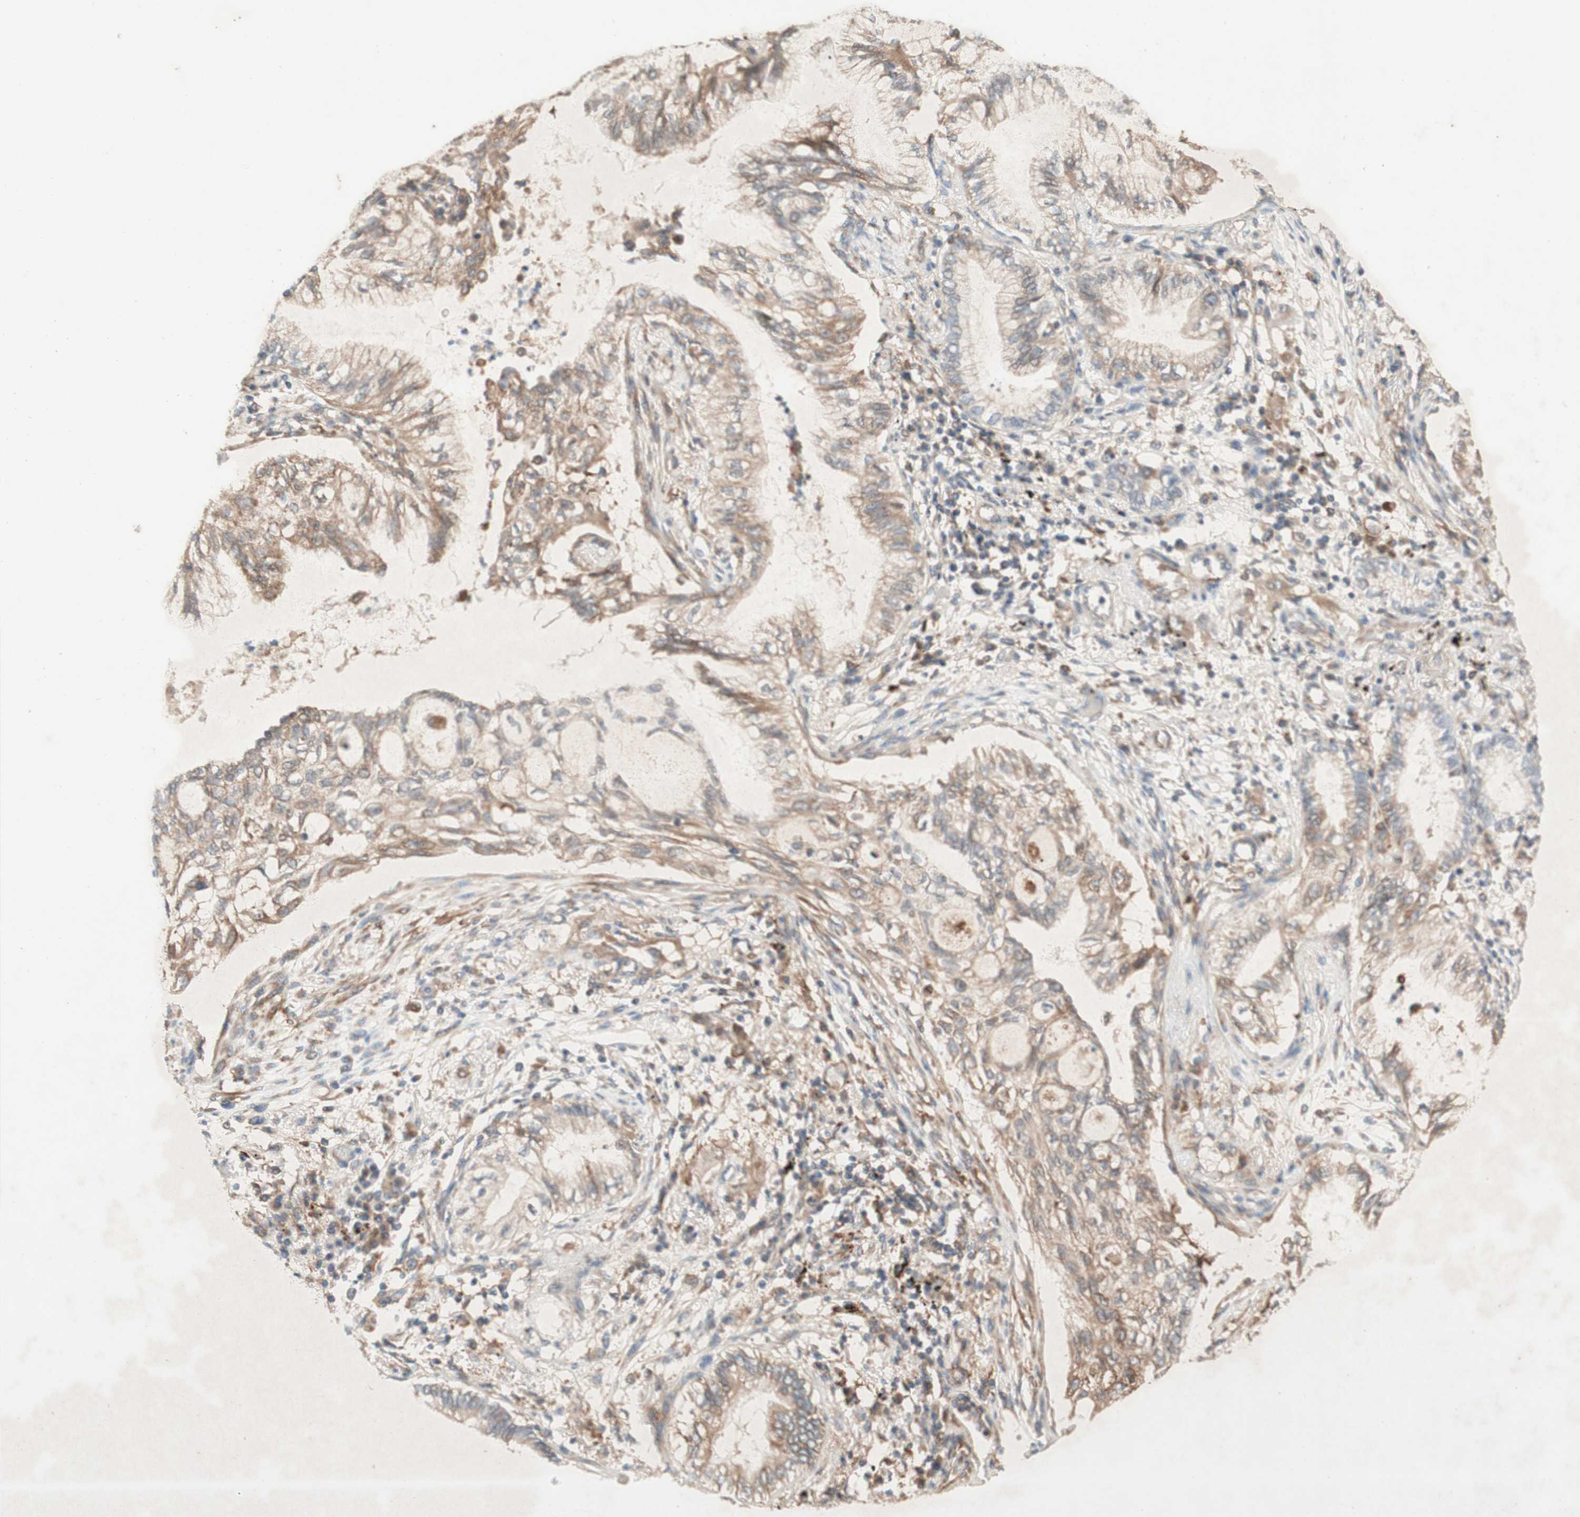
{"staining": {"intensity": "weak", "quantity": ">75%", "location": "cytoplasmic/membranous"}, "tissue": "lung cancer", "cell_type": "Tumor cells", "image_type": "cancer", "snomed": [{"axis": "morphology", "description": "Normal tissue, NOS"}, {"axis": "morphology", "description": "Adenocarcinoma, NOS"}, {"axis": "topography", "description": "Bronchus"}, {"axis": "topography", "description": "Lung"}], "caption": "Human lung cancer stained with a brown dye displays weak cytoplasmic/membranous positive positivity in about >75% of tumor cells.", "gene": "SOCS2", "patient": {"sex": "female", "age": 70}}